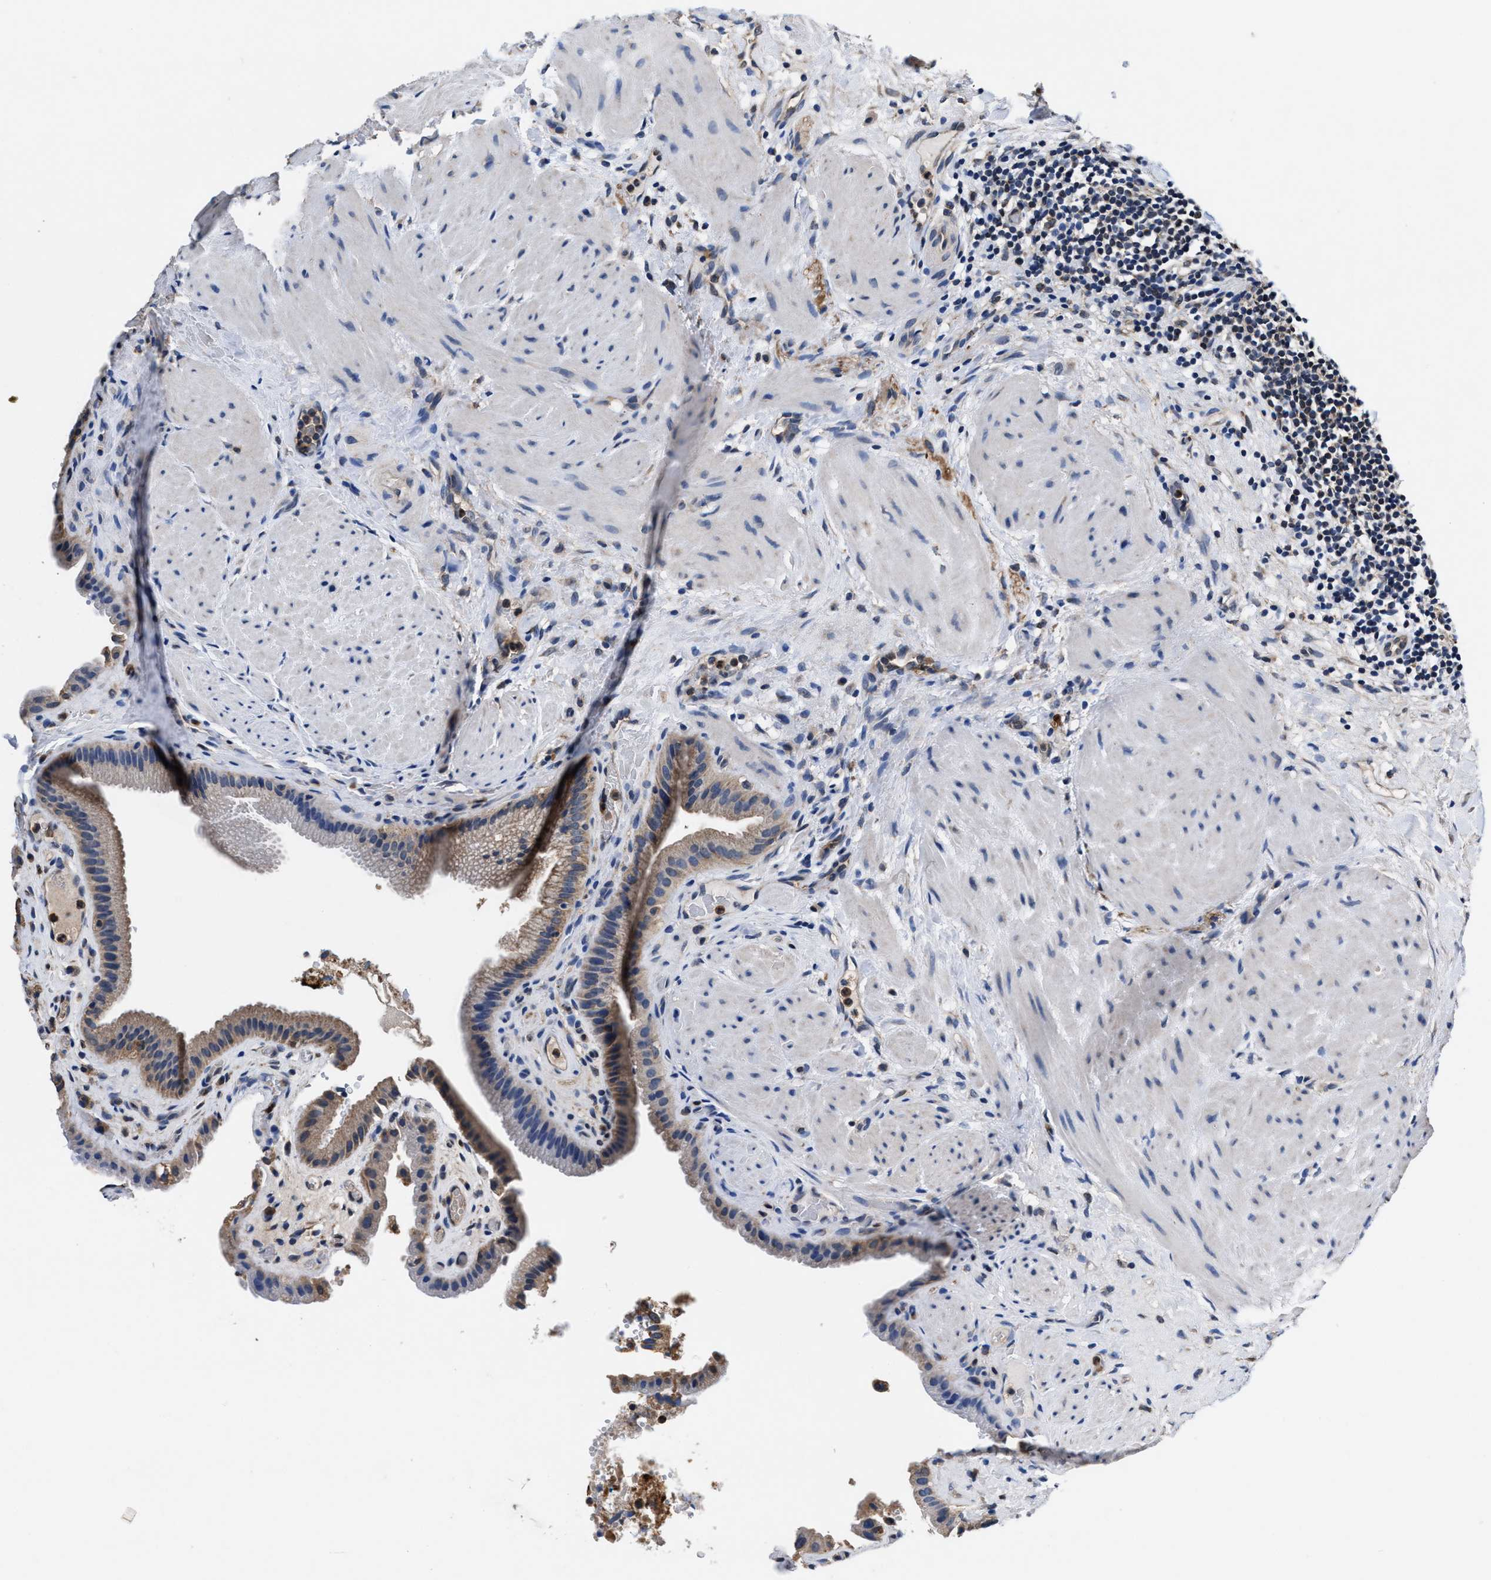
{"staining": {"intensity": "moderate", "quantity": ">75%", "location": "cytoplasmic/membranous"}, "tissue": "gallbladder", "cell_type": "Glandular cells", "image_type": "normal", "snomed": [{"axis": "morphology", "description": "Normal tissue, NOS"}, {"axis": "topography", "description": "Gallbladder"}], "caption": "High-magnification brightfield microscopy of benign gallbladder stained with DAB (brown) and counterstained with hematoxylin (blue). glandular cells exhibit moderate cytoplasmic/membranous staining is present in approximately>75% of cells.", "gene": "ACLY", "patient": {"sex": "male", "age": 49}}